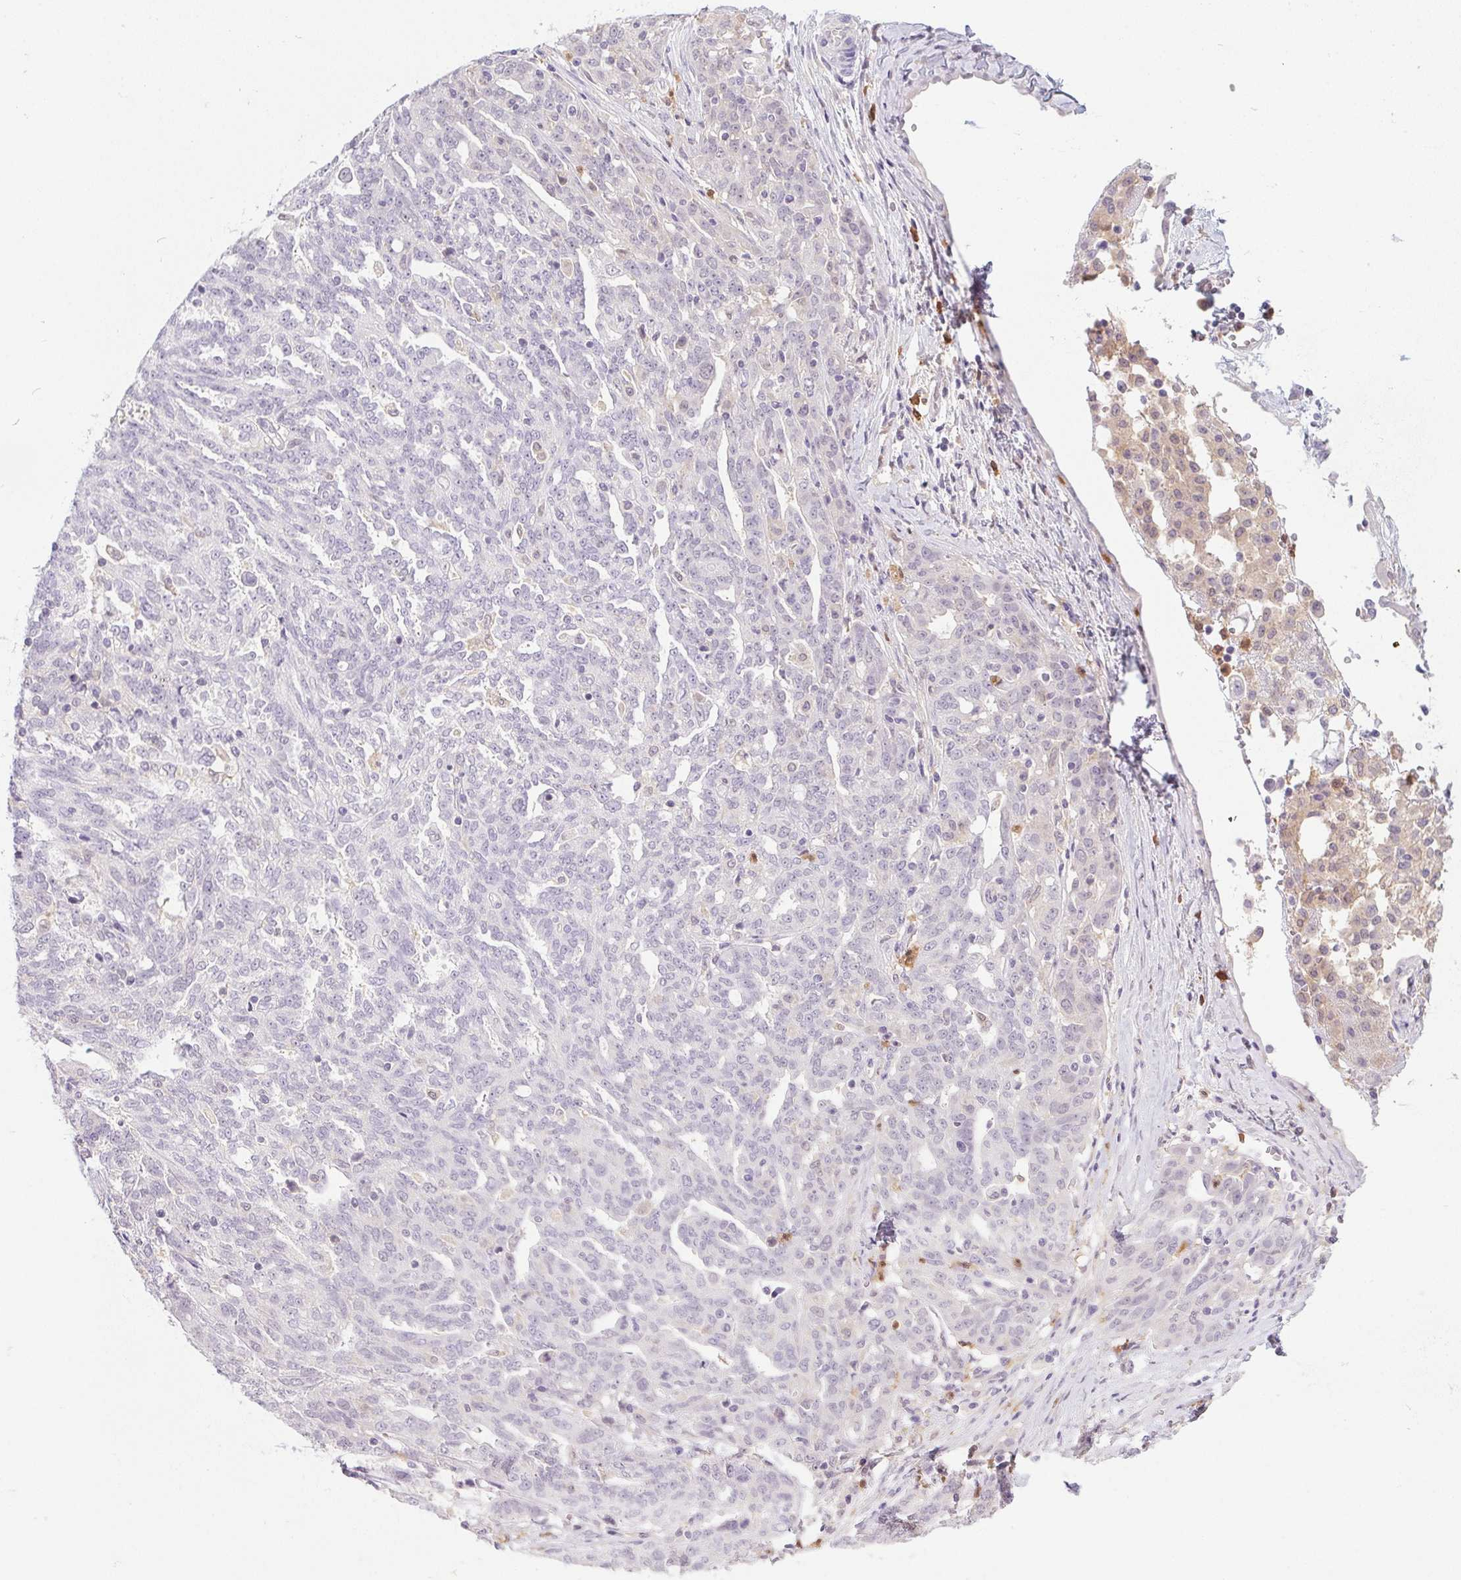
{"staining": {"intensity": "negative", "quantity": "none", "location": "none"}, "tissue": "ovarian cancer", "cell_type": "Tumor cells", "image_type": "cancer", "snomed": [{"axis": "morphology", "description": "Cystadenocarcinoma, serous, NOS"}, {"axis": "topography", "description": "Ovary"}], "caption": "Tumor cells are negative for brown protein staining in ovarian serous cystadenocarcinoma.", "gene": "DNAJC5G", "patient": {"sex": "female", "age": 67}}